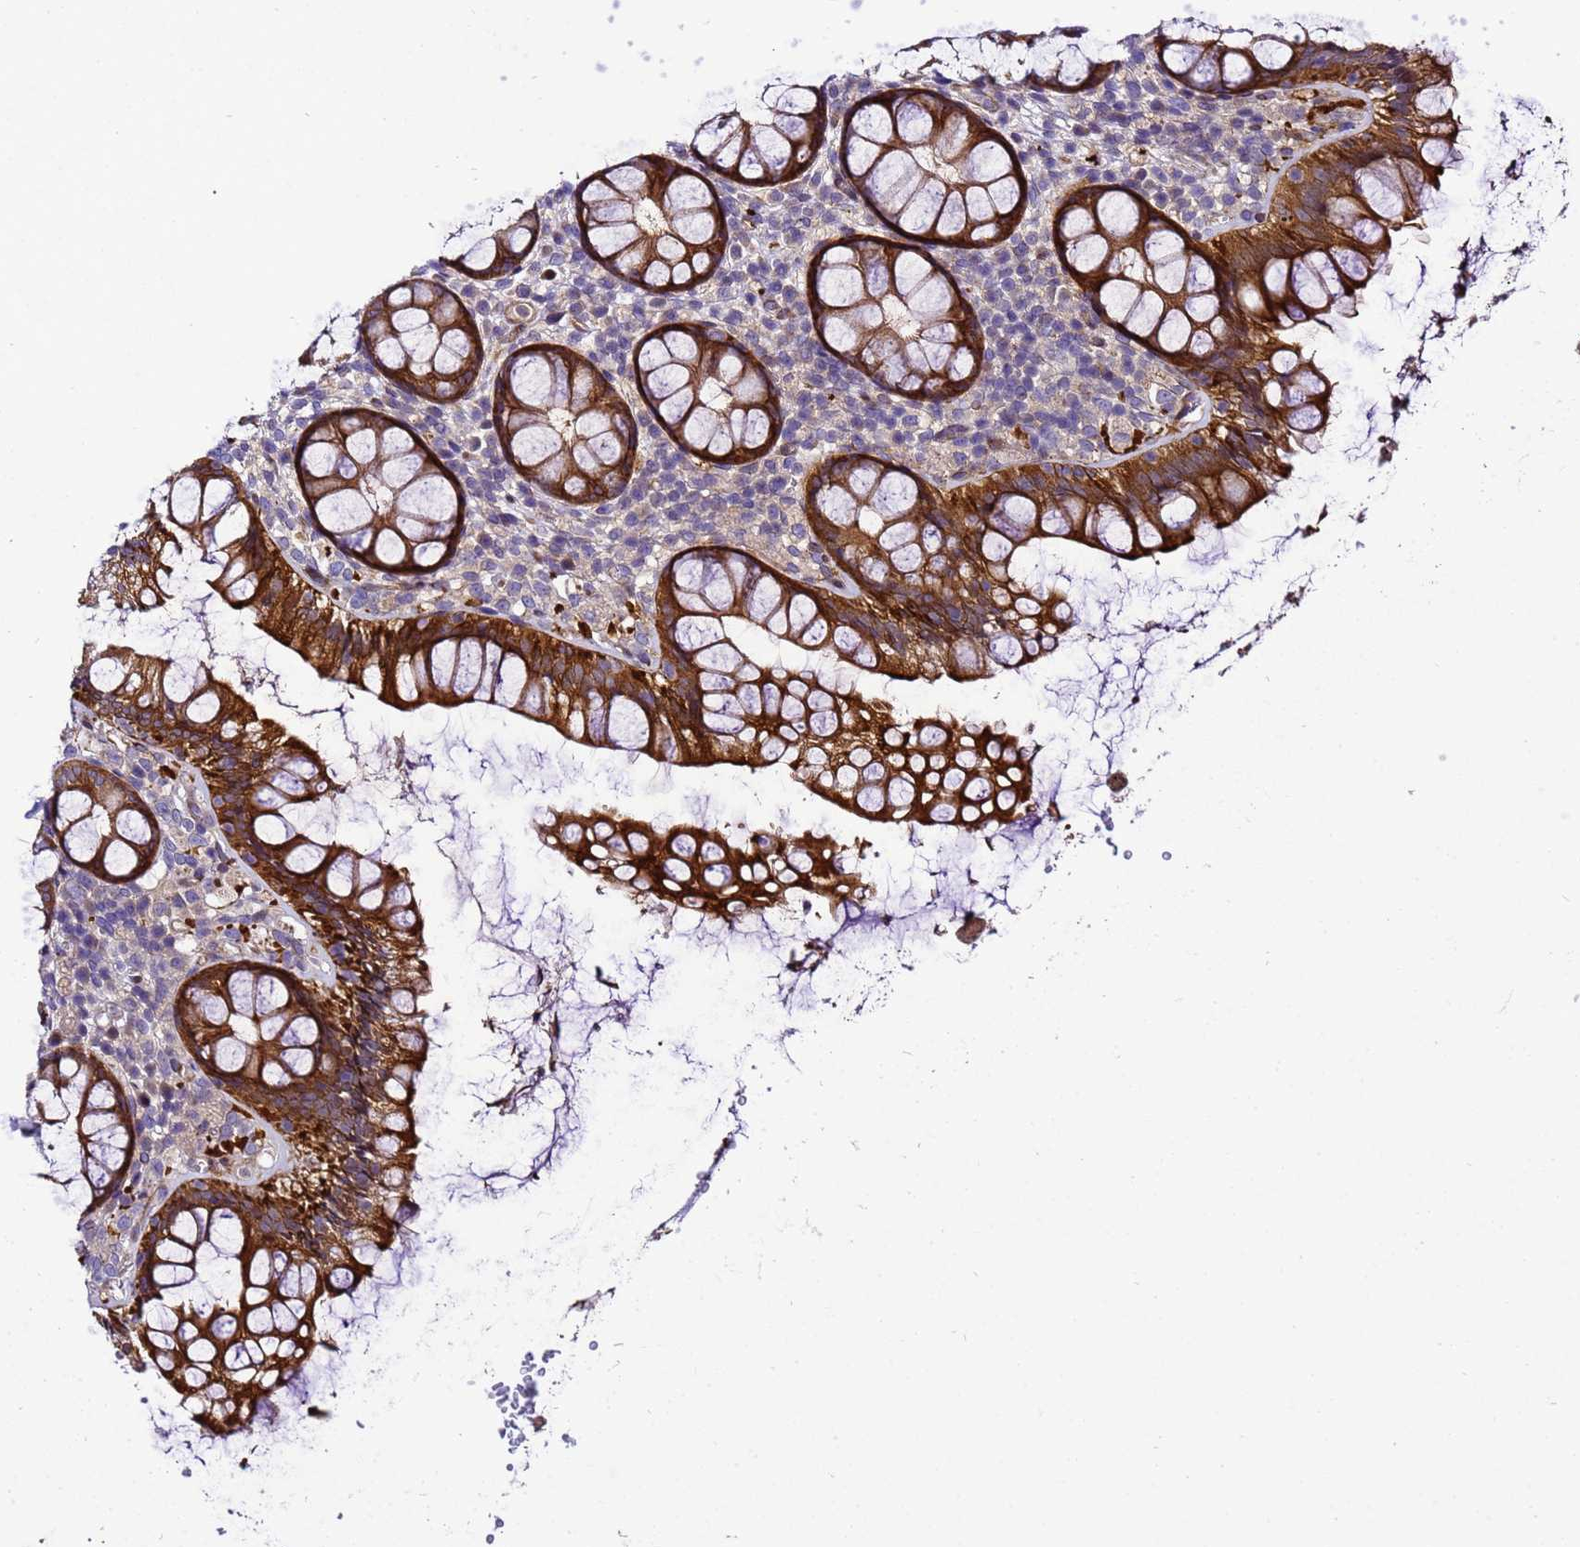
{"staining": {"intensity": "strong", "quantity": ">75%", "location": "cytoplasmic/membranous"}, "tissue": "rectum", "cell_type": "Glandular cells", "image_type": "normal", "snomed": [{"axis": "morphology", "description": "Normal tissue, NOS"}, {"axis": "topography", "description": "Rectum"}], "caption": "Immunohistochemistry histopathology image of normal rectum: human rectum stained using IHC reveals high levels of strong protein expression localized specifically in the cytoplasmic/membranous of glandular cells, appearing as a cytoplasmic/membranous brown color.", "gene": "ZNF417", "patient": {"sex": "male", "age": 83}}